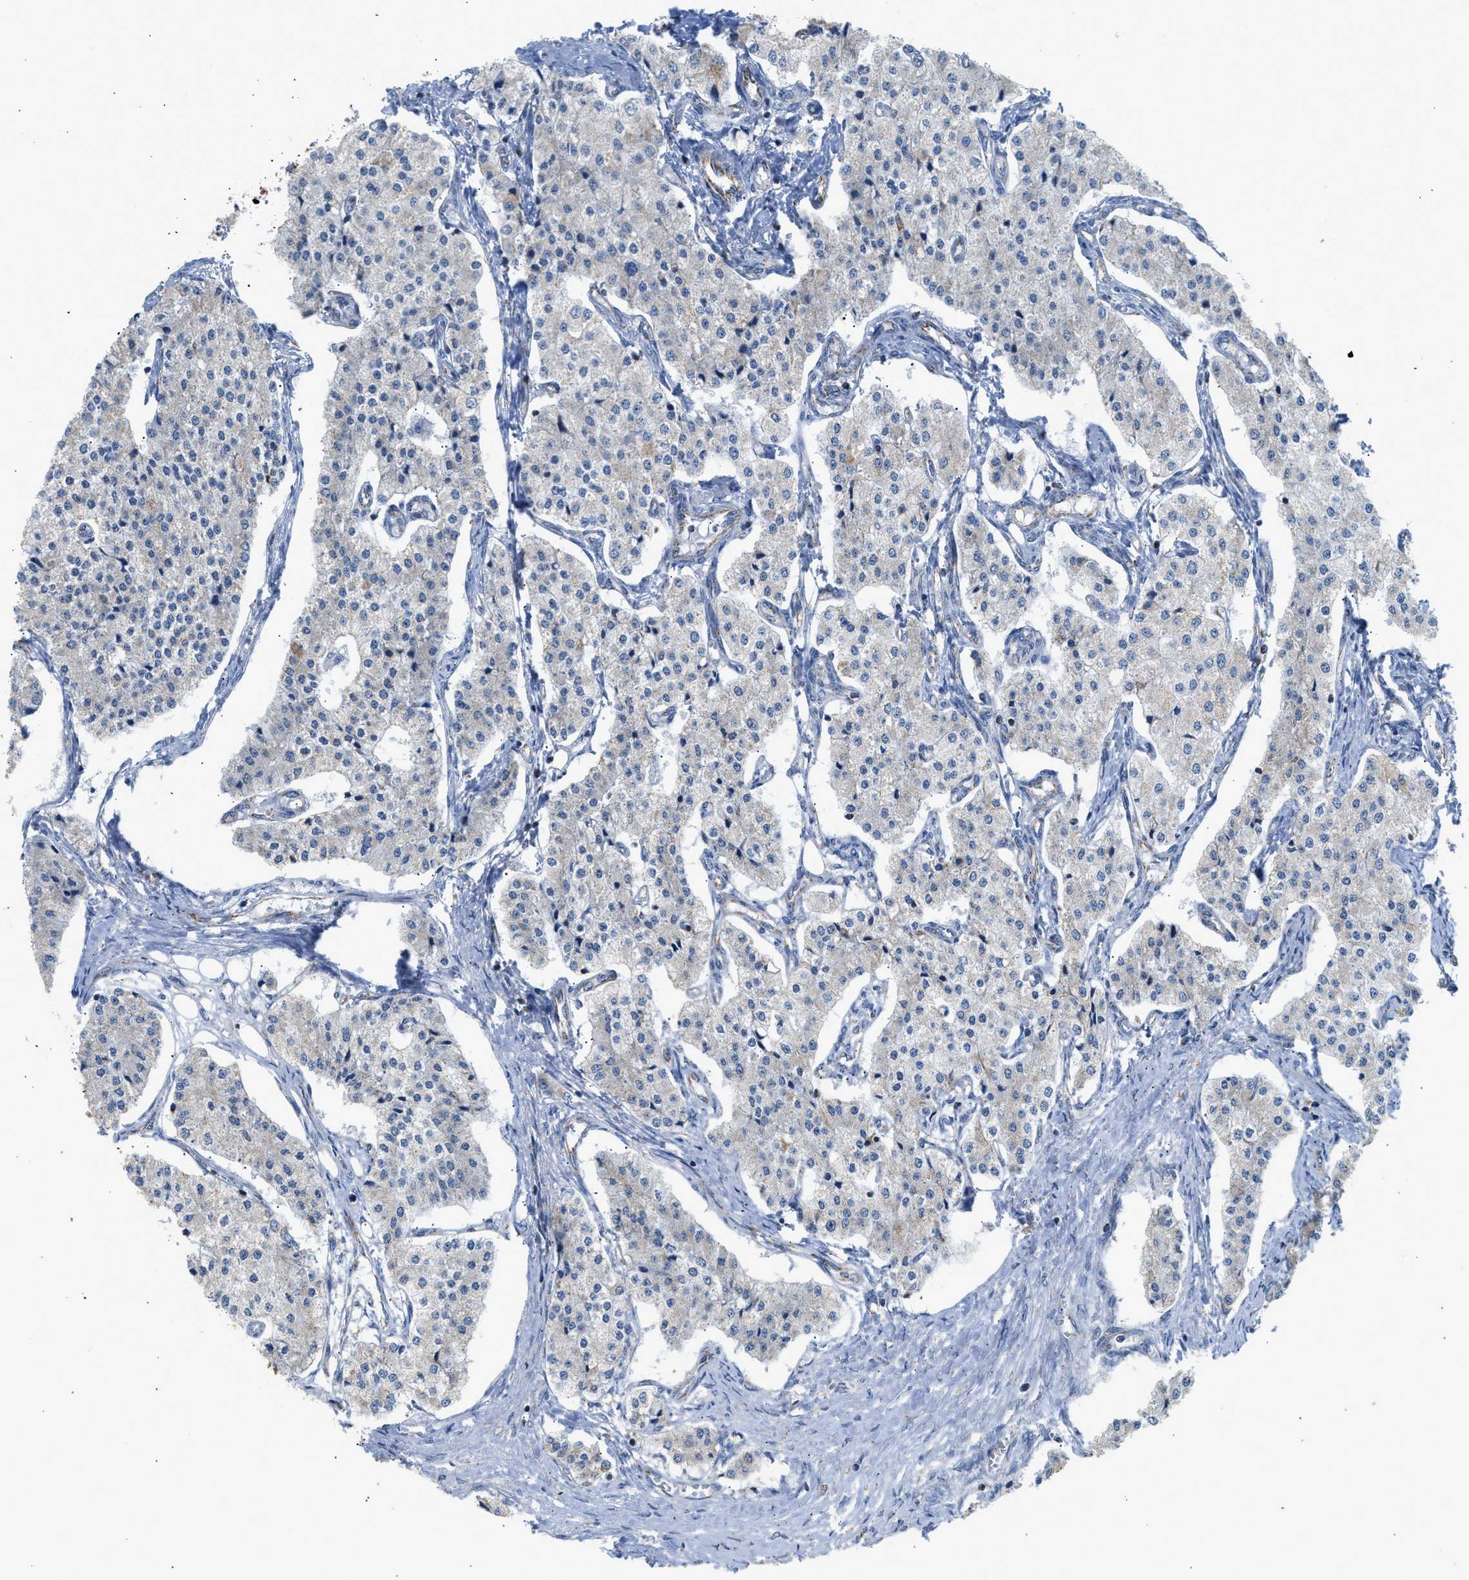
{"staining": {"intensity": "negative", "quantity": "none", "location": "none"}, "tissue": "carcinoid", "cell_type": "Tumor cells", "image_type": "cancer", "snomed": [{"axis": "morphology", "description": "Carcinoid, malignant, NOS"}, {"axis": "topography", "description": "Colon"}], "caption": "Immunohistochemical staining of malignant carcinoid shows no significant positivity in tumor cells.", "gene": "GOT2", "patient": {"sex": "female", "age": 52}}